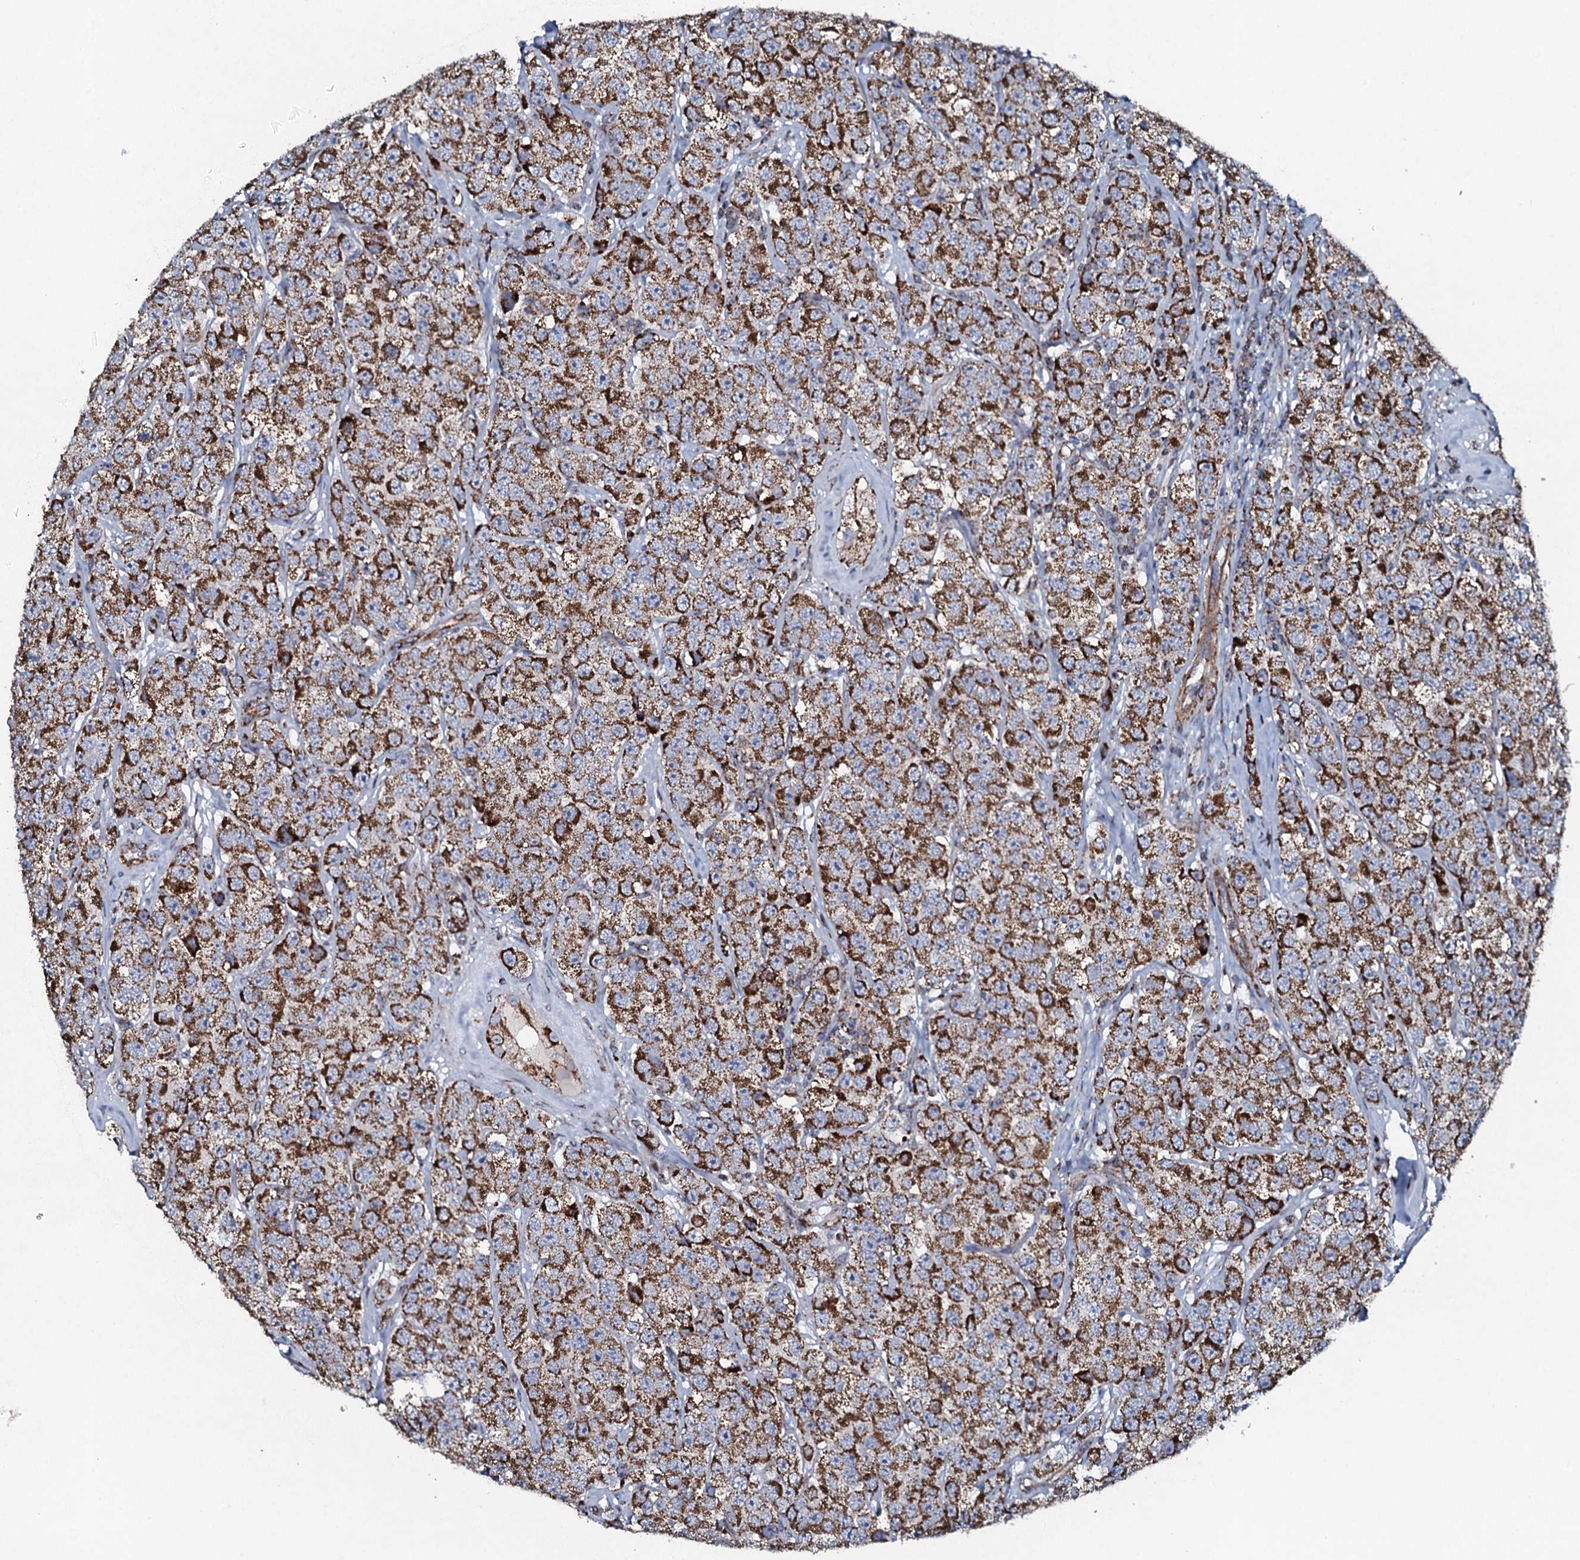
{"staining": {"intensity": "strong", "quantity": ">75%", "location": "cytoplasmic/membranous"}, "tissue": "testis cancer", "cell_type": "Tumor cells", "image_type": "cancer", "snomed": [{"axis": "morphology", "description": "Seminoma, NOS"}, {"axis": "topography", "description": "Testis"}], "caption": "Strong cytoplasmic/membranous protein staining is seen in approximately >75% of tumor cells in testis seminoma.", "gene": "EVC2", "patient": {"sex": "male", "age": 28}}